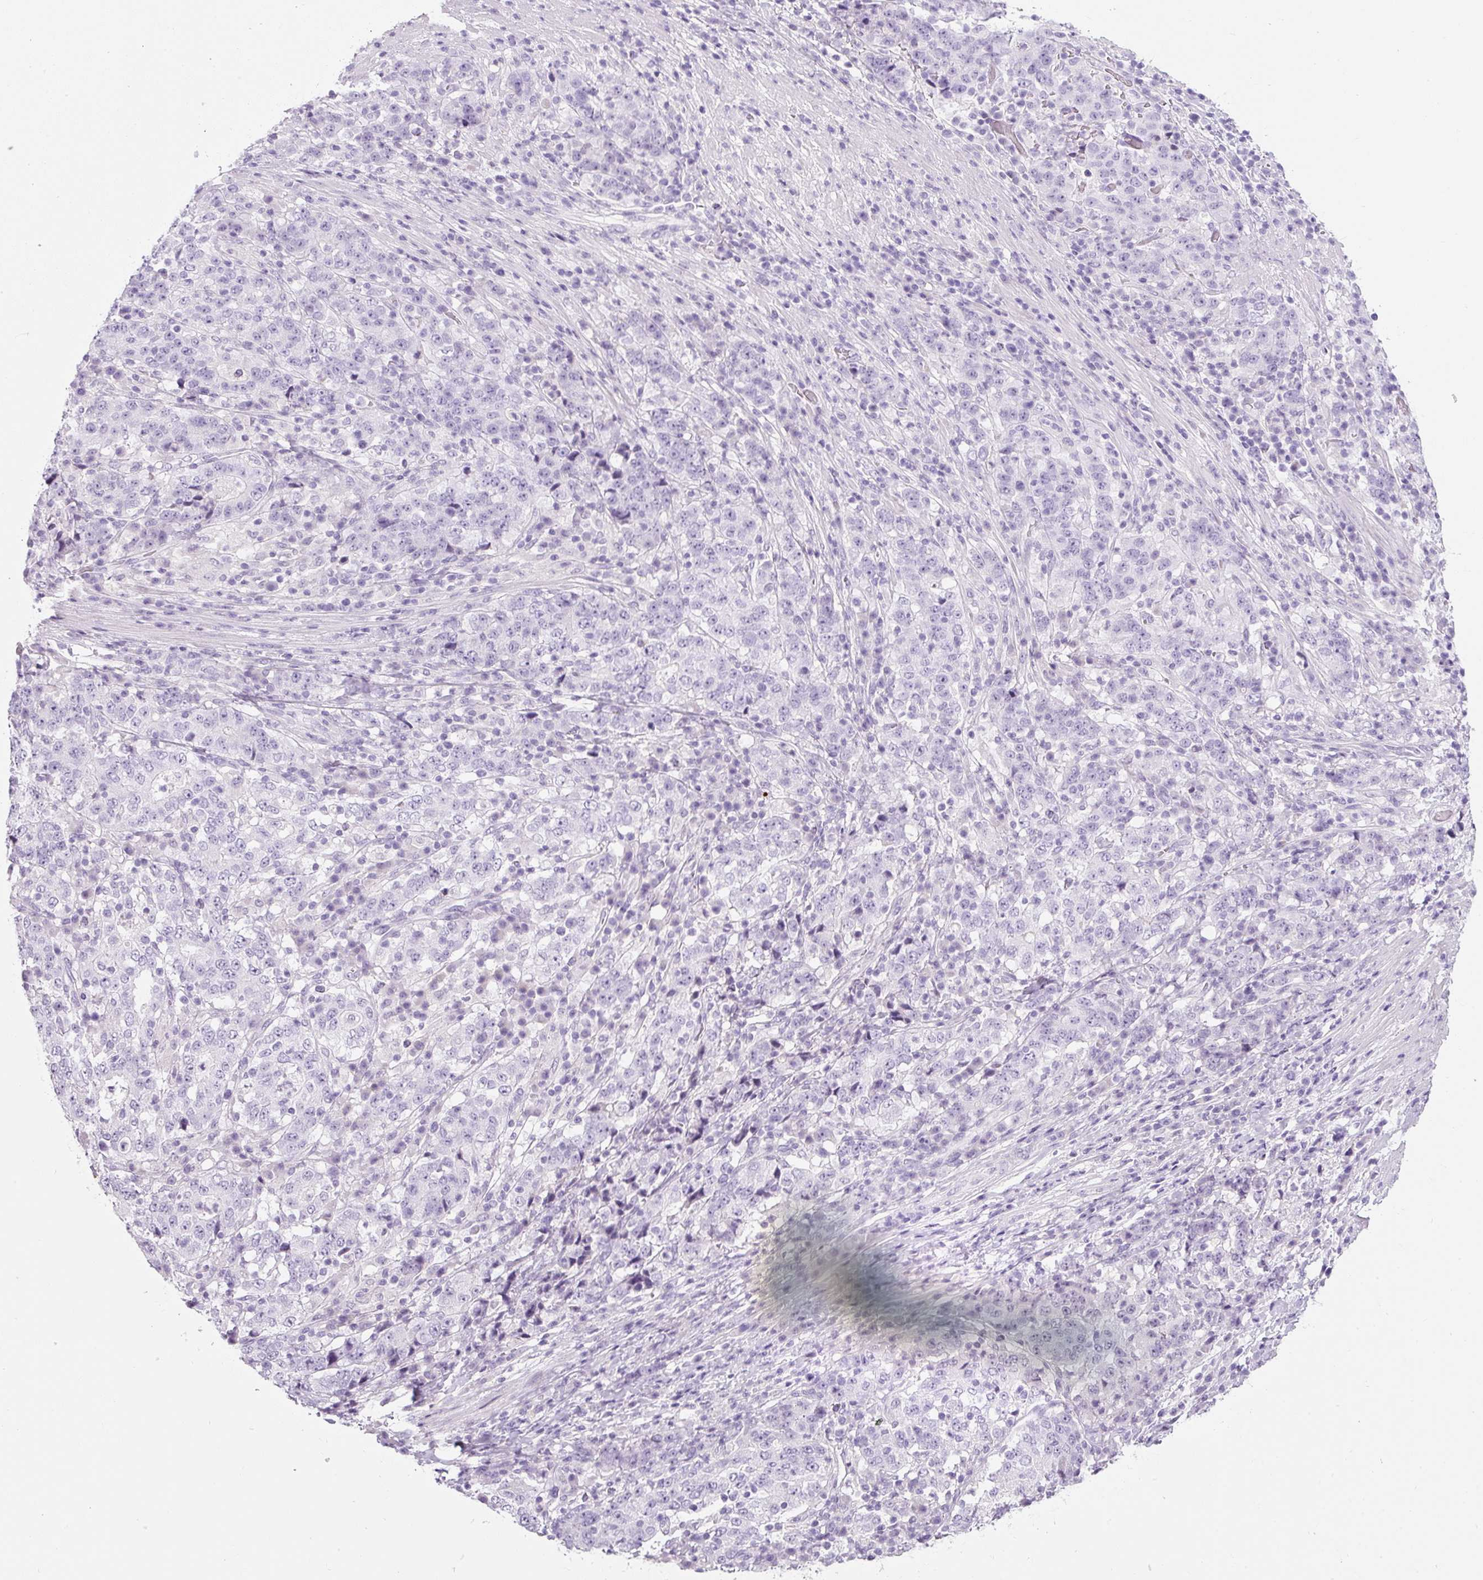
{"staining": {"intensity": "negative", "quantity": "none", "location": "none"}, "tissue": "stomach cancer", "cell_type": "Tumor cells", "image_type": "cancer", "snomed": [{"axis": "morphology", "description": "Adenocarcinoma, NOS"}, {"axis": "topography", "description": "Stomach"}], "caption": "IHC of stomach cancer (adenocarcinoma) shows no expression in tumor cells.", "gene": "DNM1", "patient": {"sex": "male", "age": 59}}